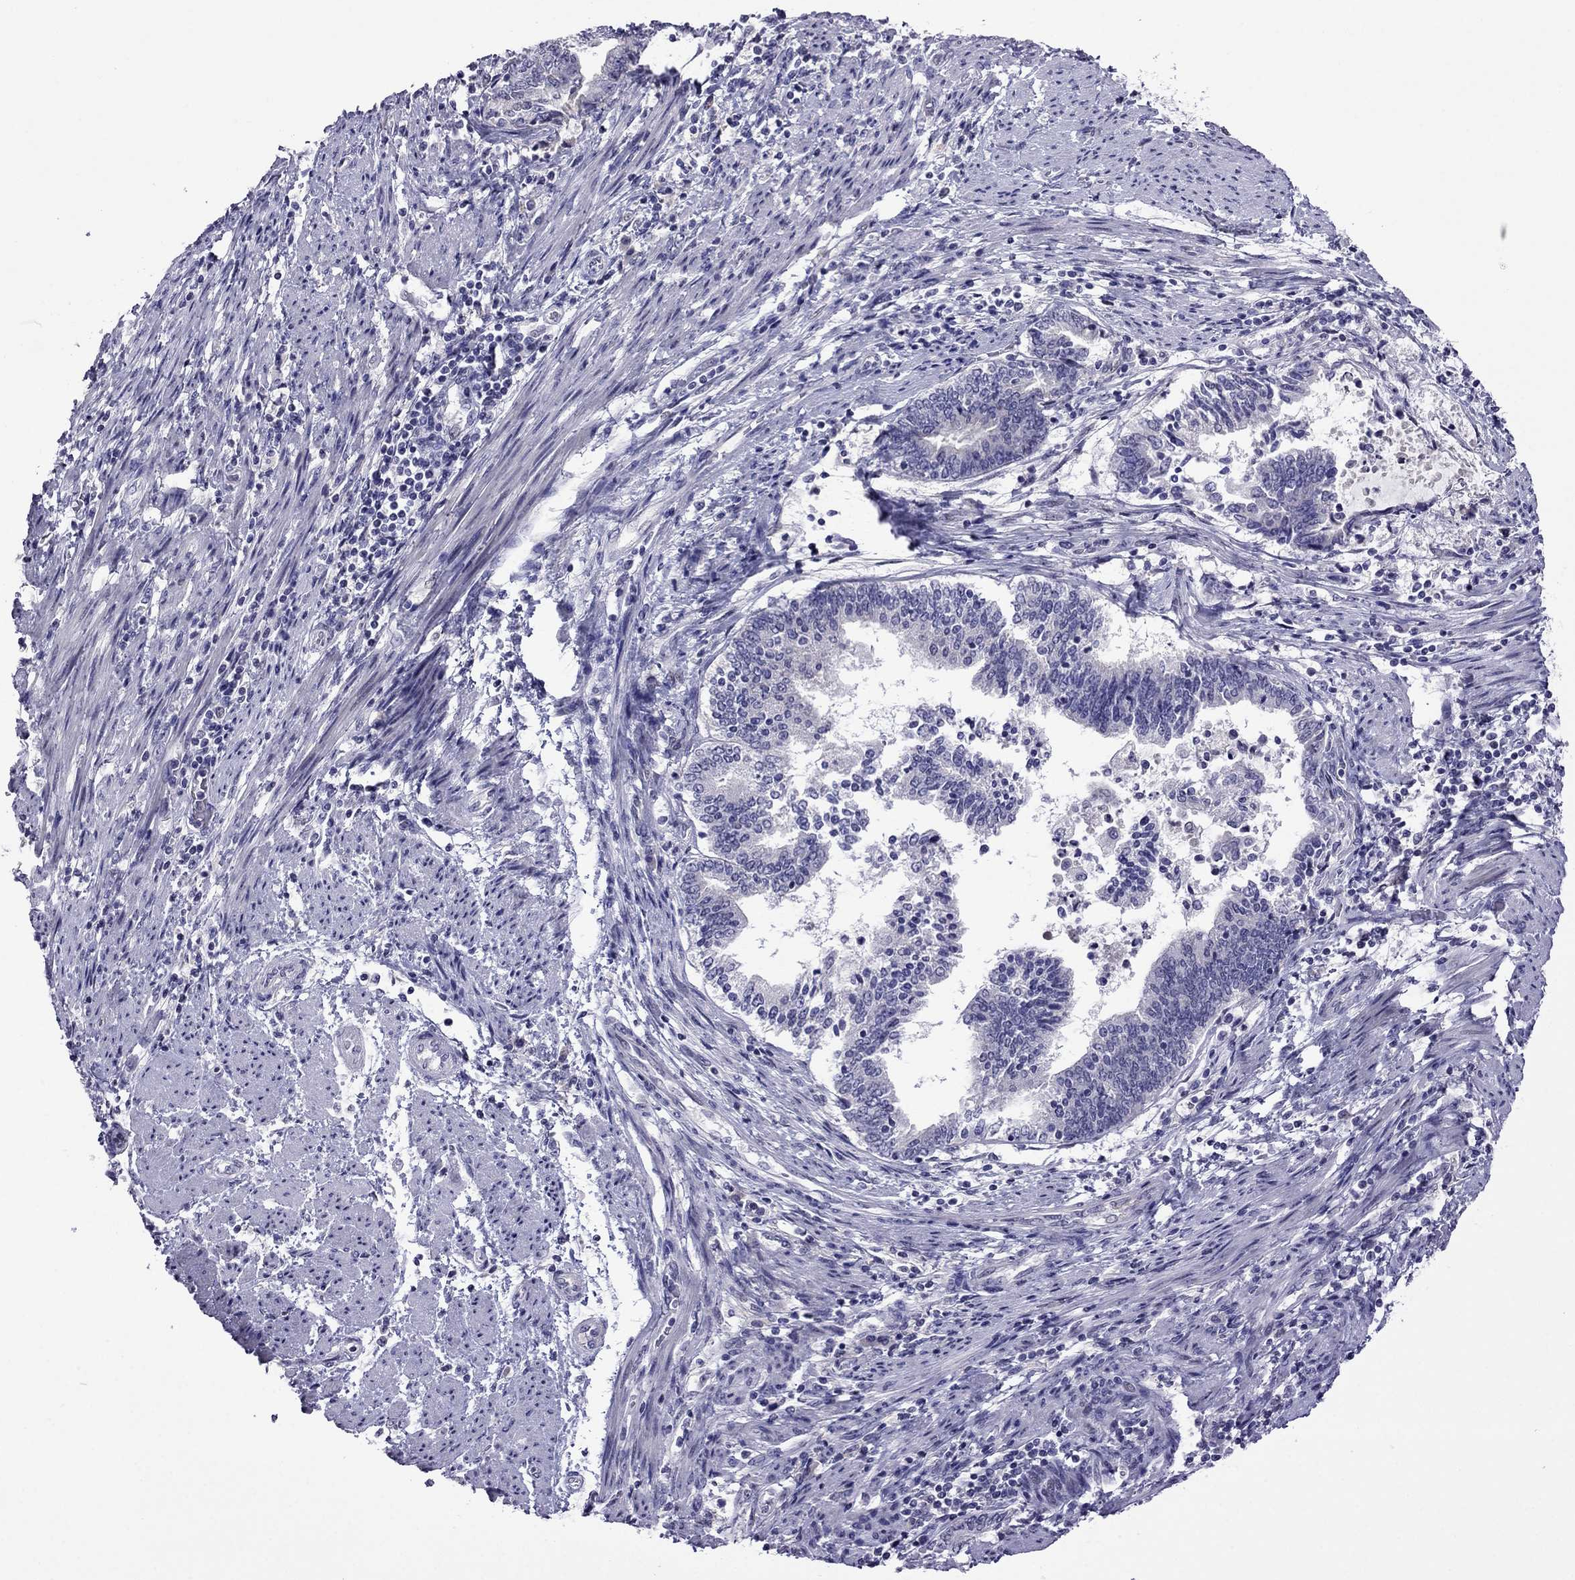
{"staining": {"intensity": "negative", "quantity": "none", "location": "none"}, "tissue": "endometrial cancer", "cell_type": "Tumor cells", "image_type": "cancer", "snomed": [{"axis": "morphology", "description": "Adenocarcinoma, NOS"}, {"axis": "topography", "description": "Endometrium"}], "caption": "Immunohistochemical staining of human endometrial cancer (adenocarcinoma) reveals no significant staining in tumor cells.", "gene": "SPTBN4", "patient": {"sex": "female", "age": 65}}